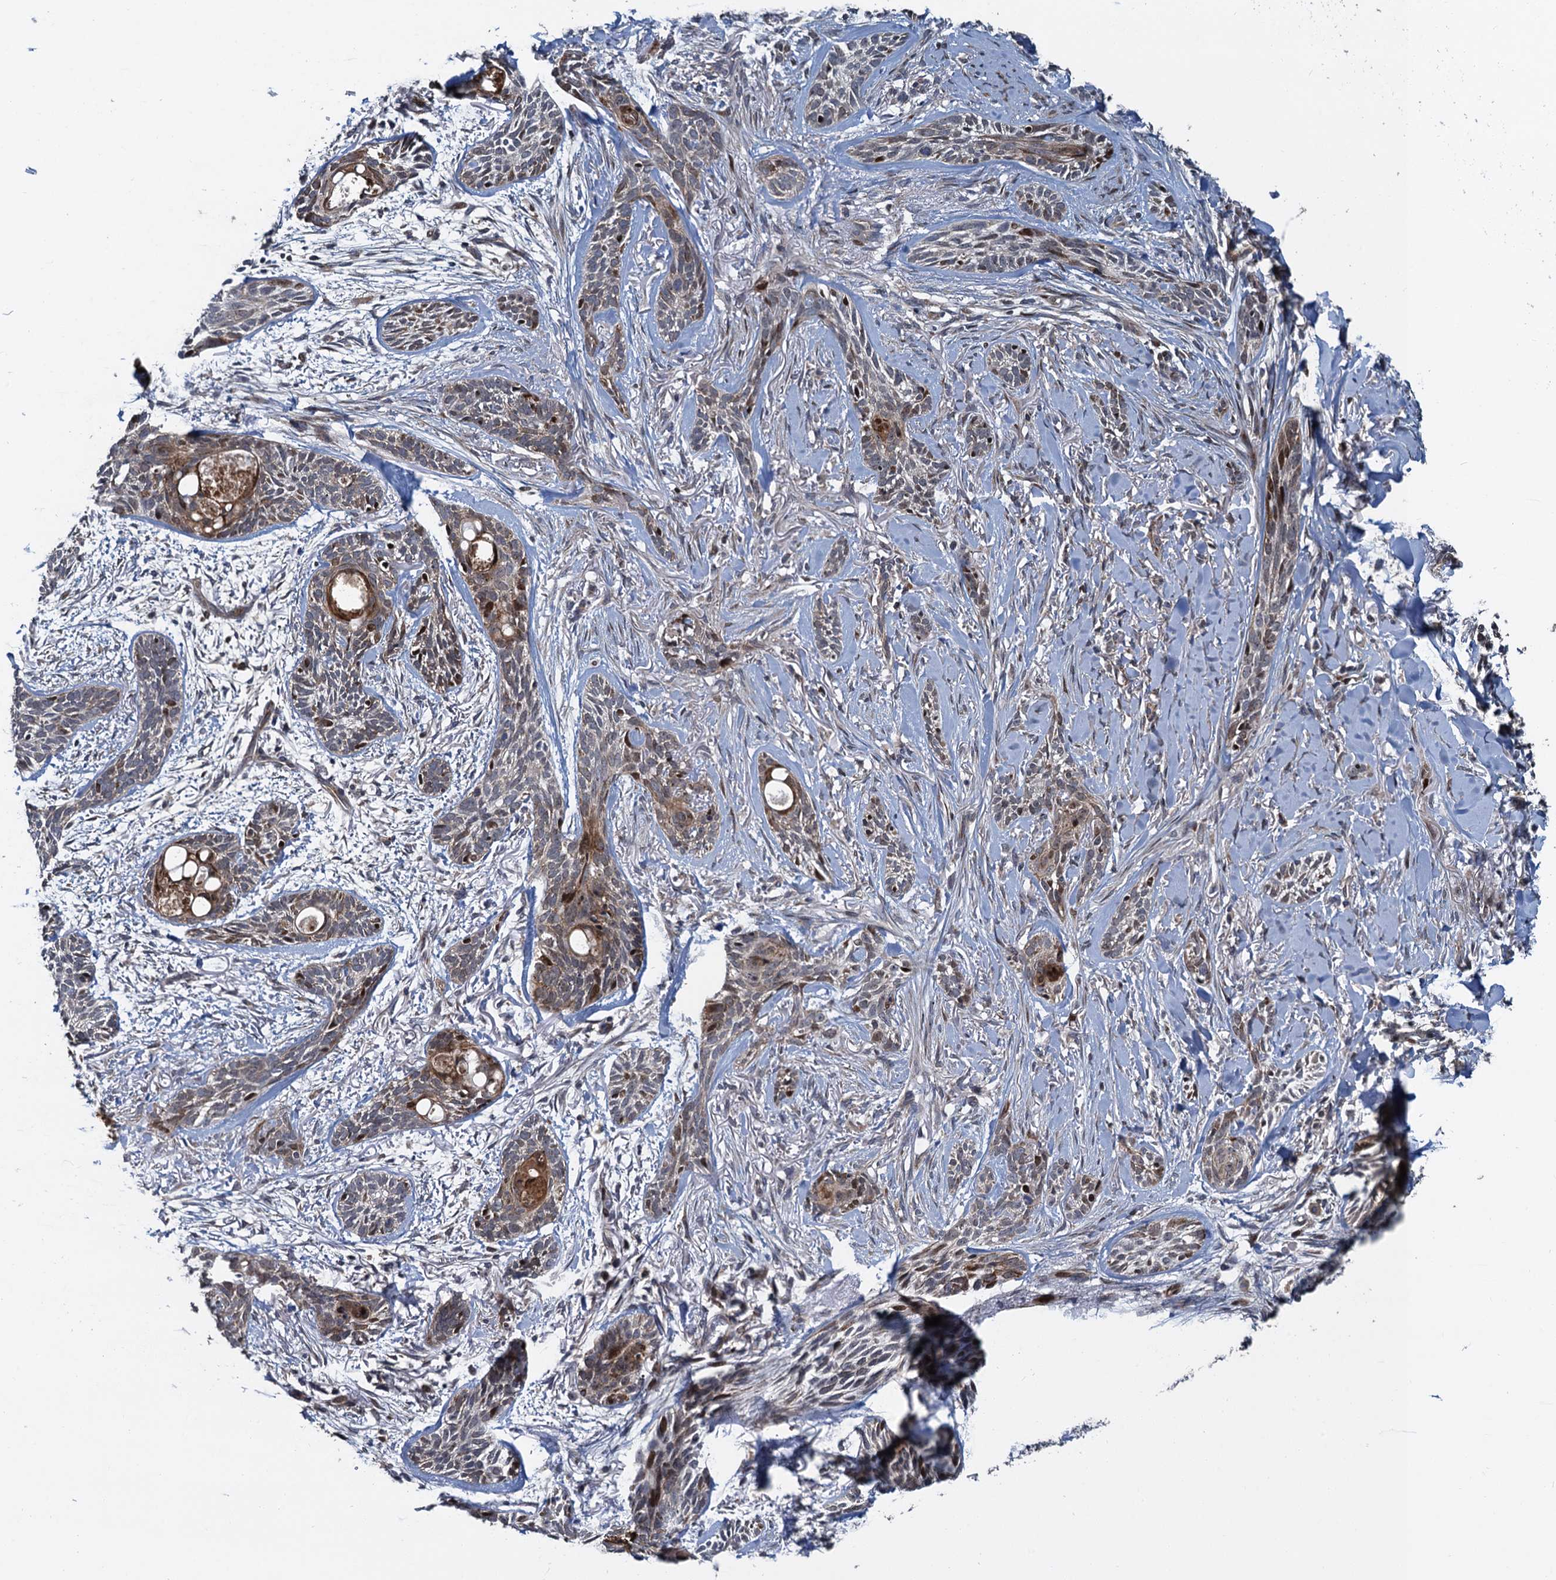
{"staining": {"intensity": "weak", "quantity": "25%-75%", "location": "cytoplasmic/membranous"}, "tissue": "skin cancer", "cell_type": "Tumor cells", "image_type": "cancer", "snomed": [{"axis": "morphology", "description": "Basal cell carcinoma"}, {"axis": "topography", "description": "Skin"}], "caption": "Skin cancer (basal cell carcinoma) stained for a protein displays weak cytoplasmic/membranous positivity in tumor cells.", "gene": "ATOSA", "patient": {"sex": "female", "age": 59}}